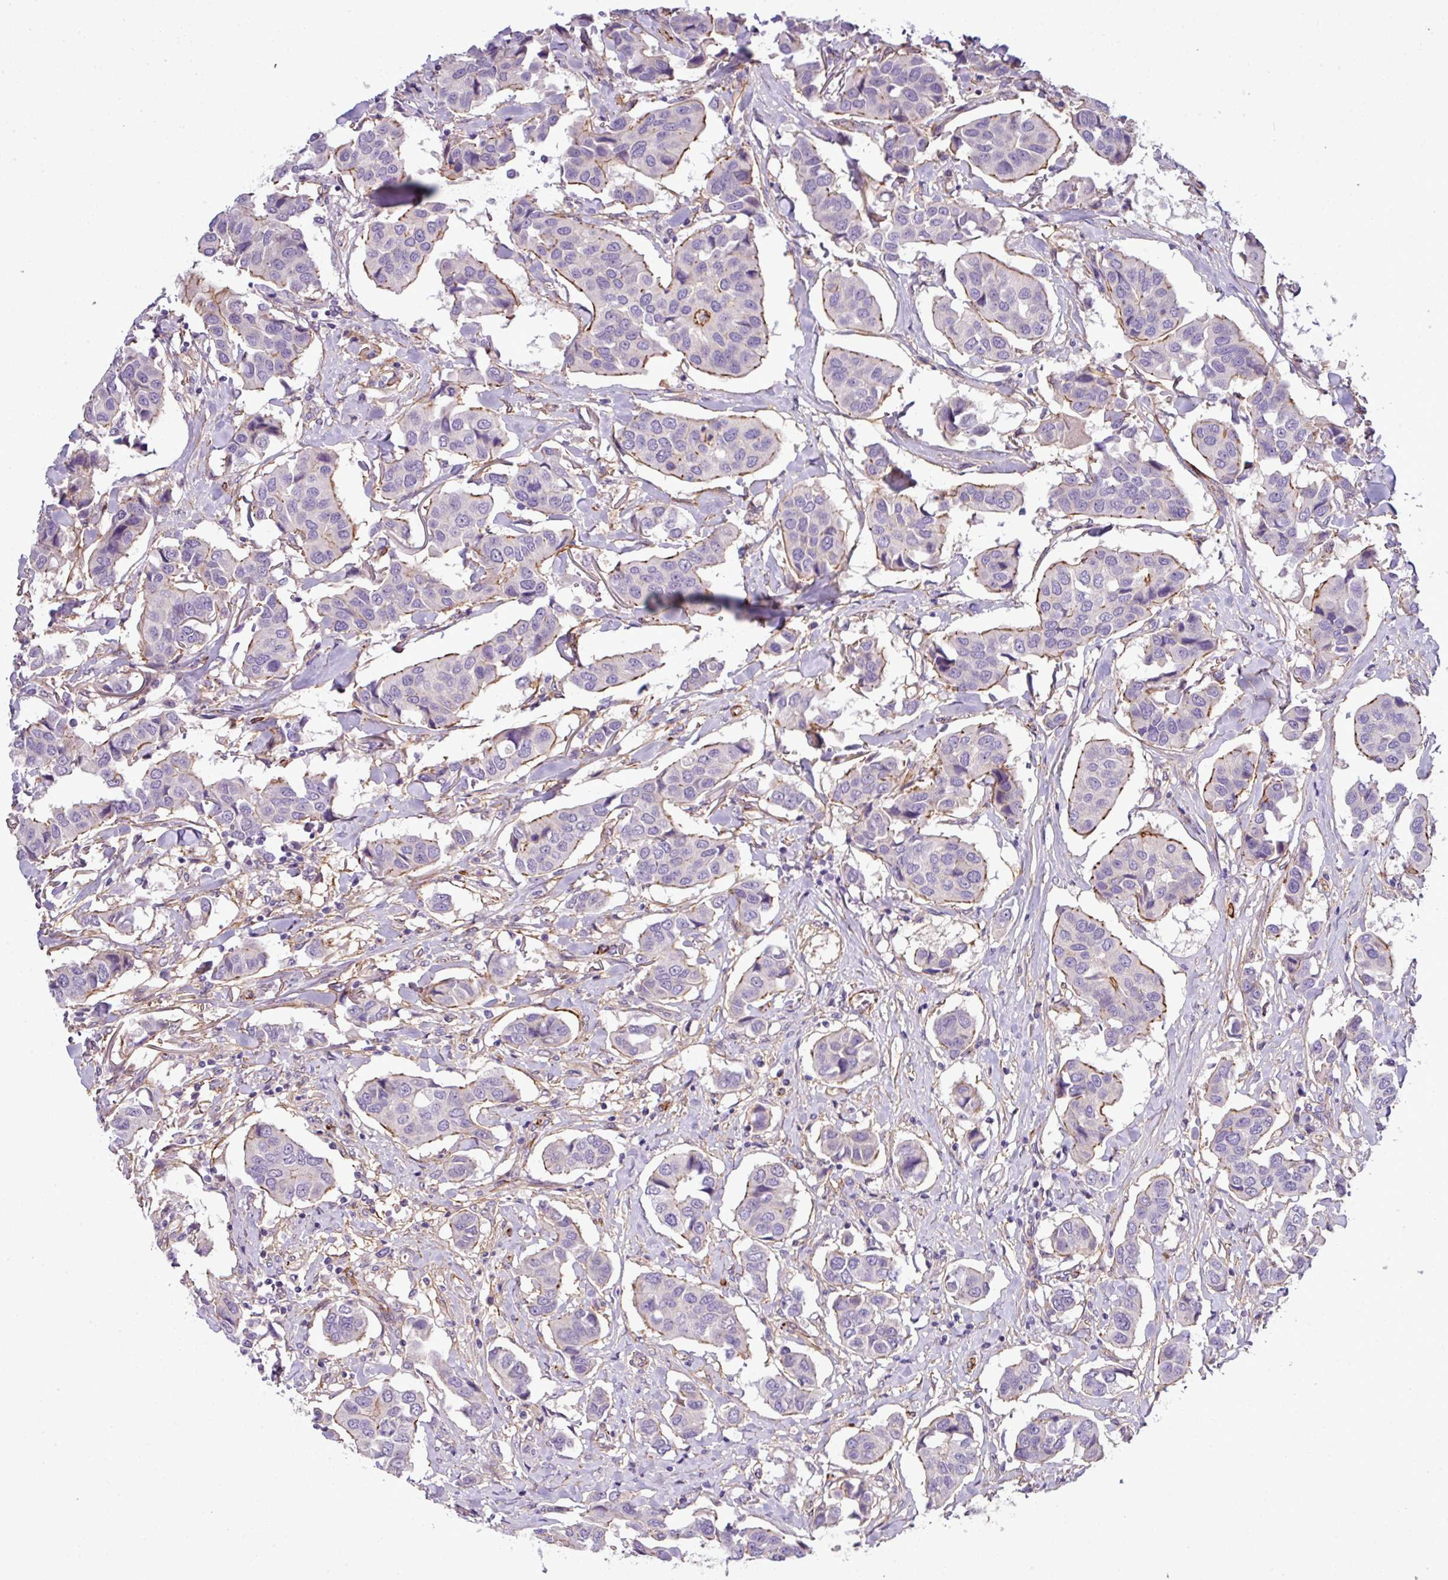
{"staining": {"intensity": "moderate", "quantity": "<25%", "location": "cytoplasmic/membranous"}, "tissue": "breast cancer", "cell_type": "Tumor cells", "image_type": "cancer", "snomed": [{"axis": "morphology", "description": "Duct carcinoma"}, {"axis": "topography", "description": "Breast"}], "caption": "This micrograph displays immunohistochemistry staining of human breast cancer, with low moderate cytoplasmic/membranous positivity in about <25% of tumor cells.", "gene": "PARD6A", "patient": {"sex": "female", "age": 80}}